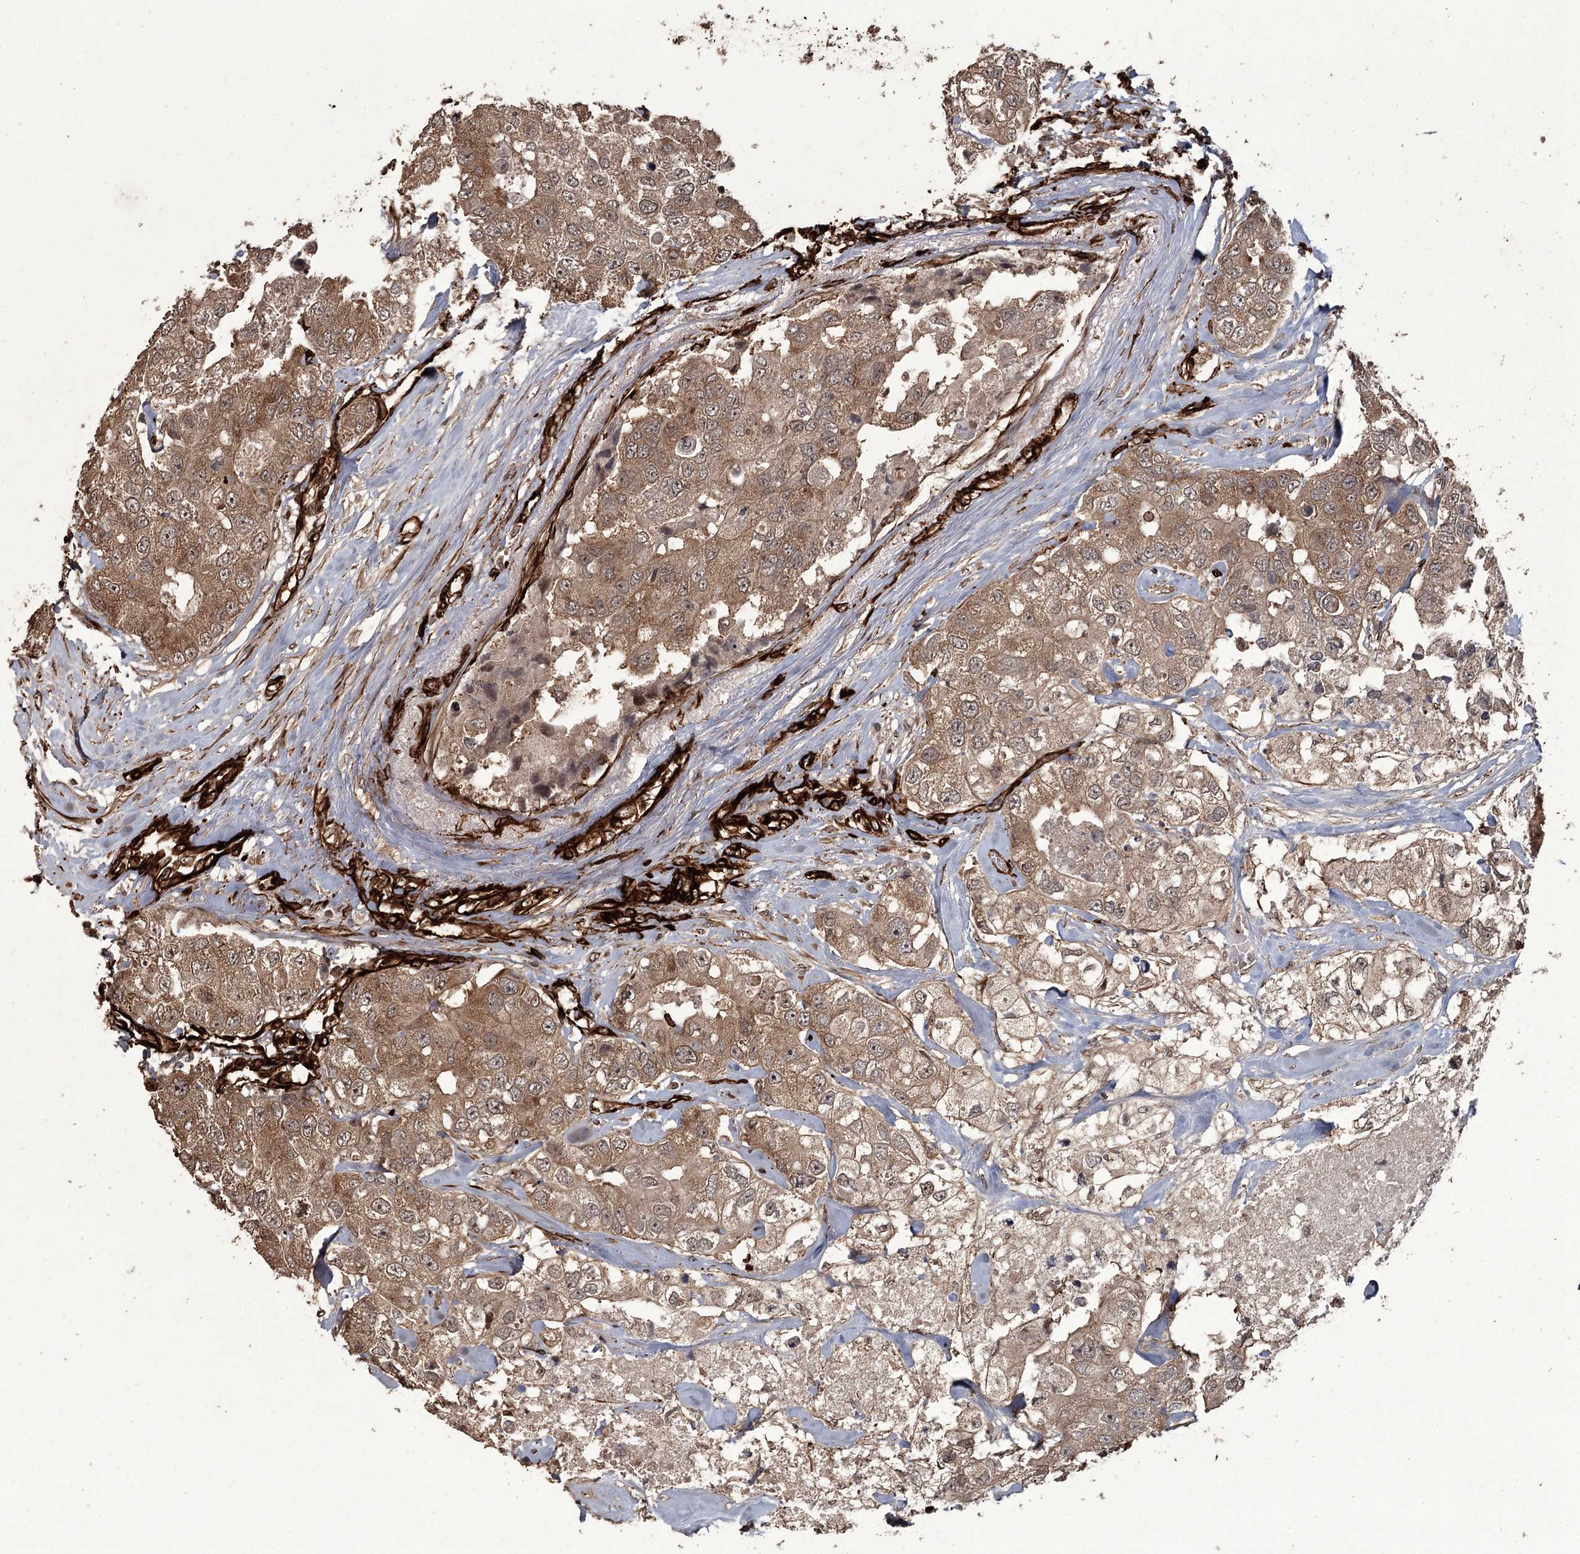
{"staining": {"intensity": "moderate", "quantity": ">75%", "location": "cytoplasmic/membranous"}, "tissue": "breast cancer", "cell_type": "Tumor cells", "image_type": "cancer", "snomed": [{"axis": "morphology", "description": "Duct carcinoma"}, {"axis": "topography", "description": "Breast"}], "caption": "Human infiltrating ductal carcinoma (breast) stained with a protein marker exhibits moderate staining in tumor cells.", "gene": "RPAP3", "patient": {"sex": "female", "age": 62}}